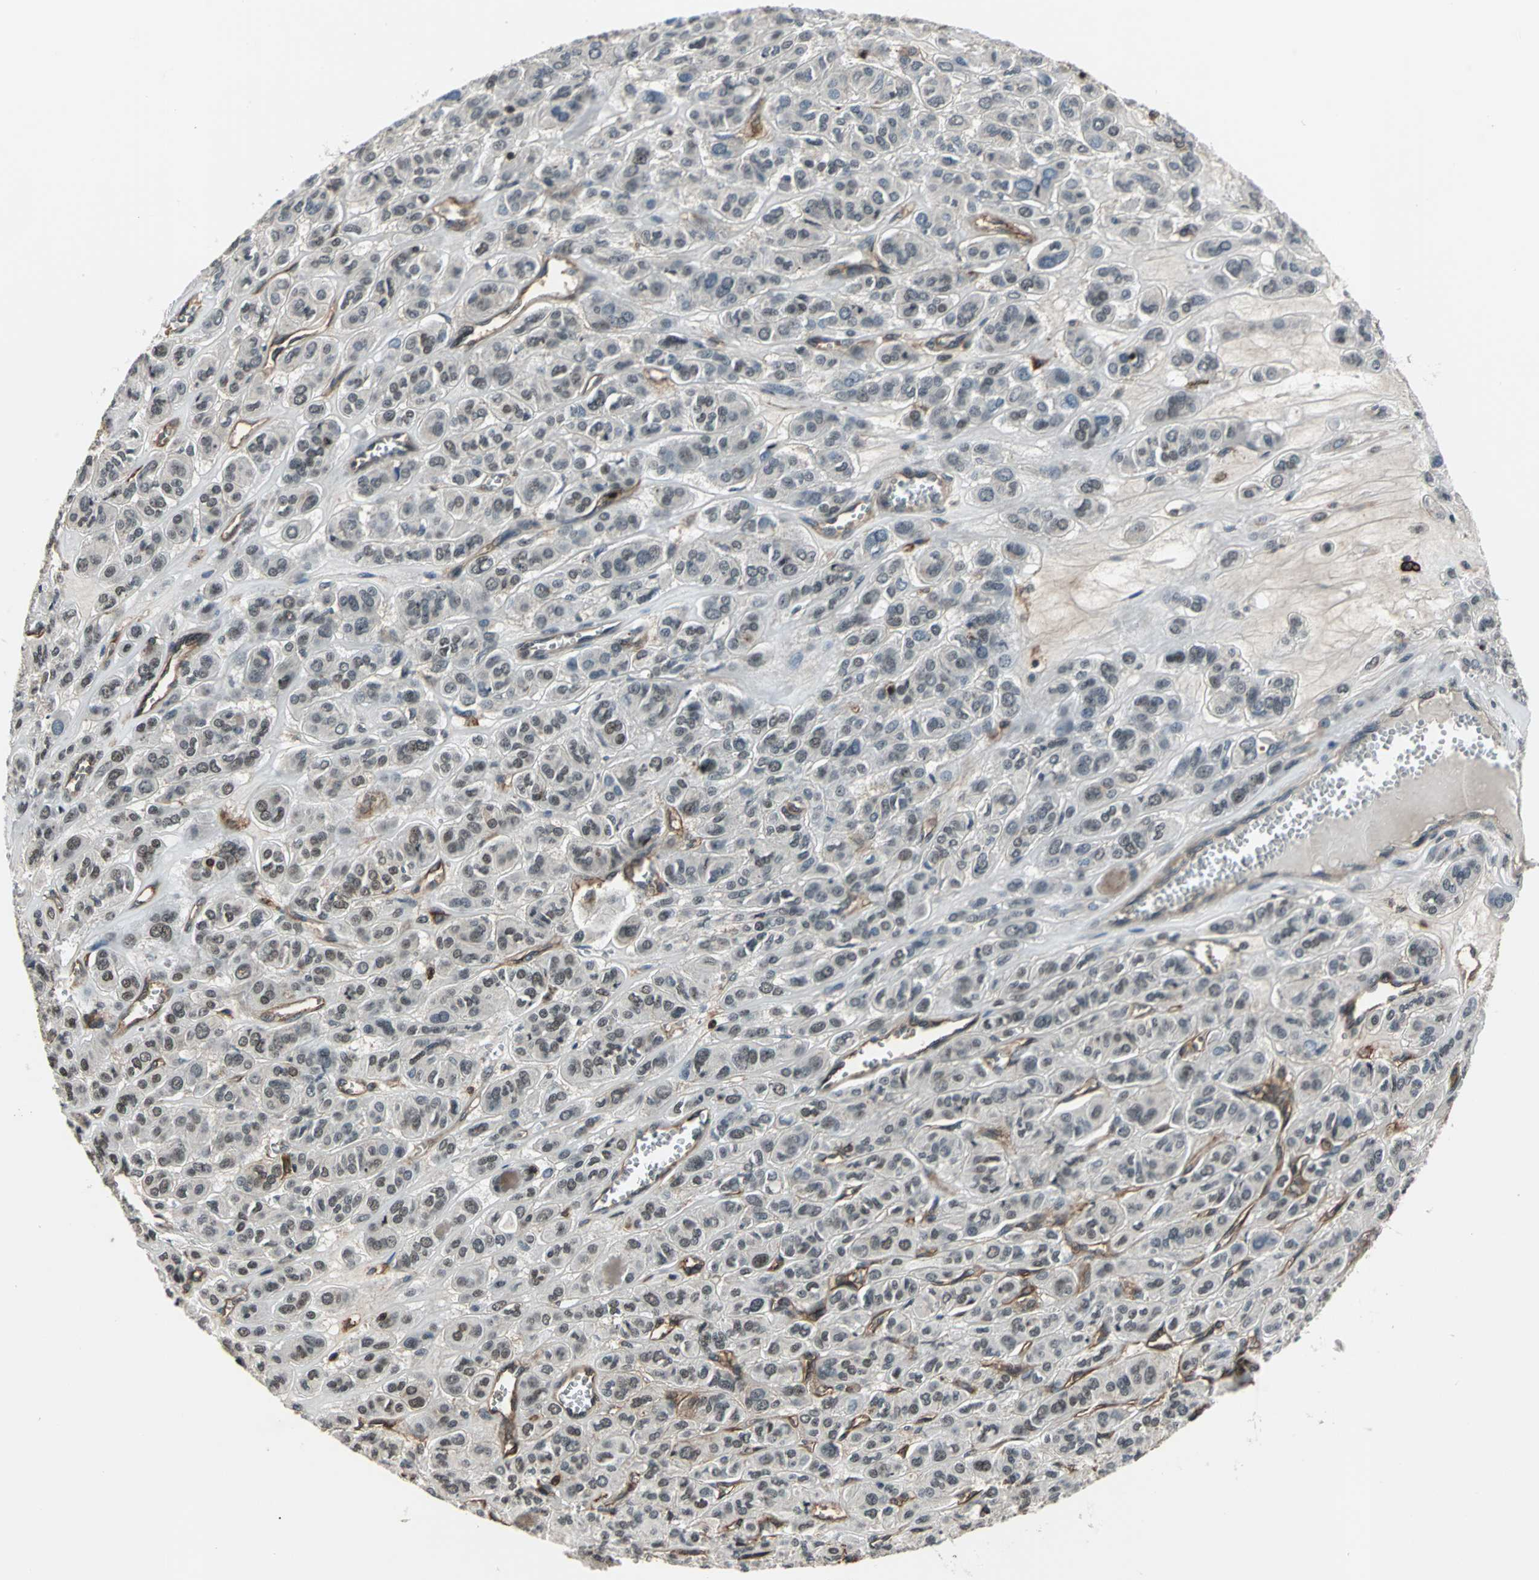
{"staining": {"intensity": "negative", "quantity": "none", "location": "none"}, "tissue": "thyroid cancer", "cell_type": "Tumor cells", "image_type": "cancer", "snomed": [{"axis": "morphology", "description": "Follicular adenoma carcinoma, NOS"}, {"axis": "topography", "description": "Thyroid gland"}], "caption": "The IHC micrograph has no significant expression in tumor cells of follicular adenoma carcinoma (thyroid) tissue.", "gene": "NR2C2", "patient": {"sex": "female", "age": 71}}